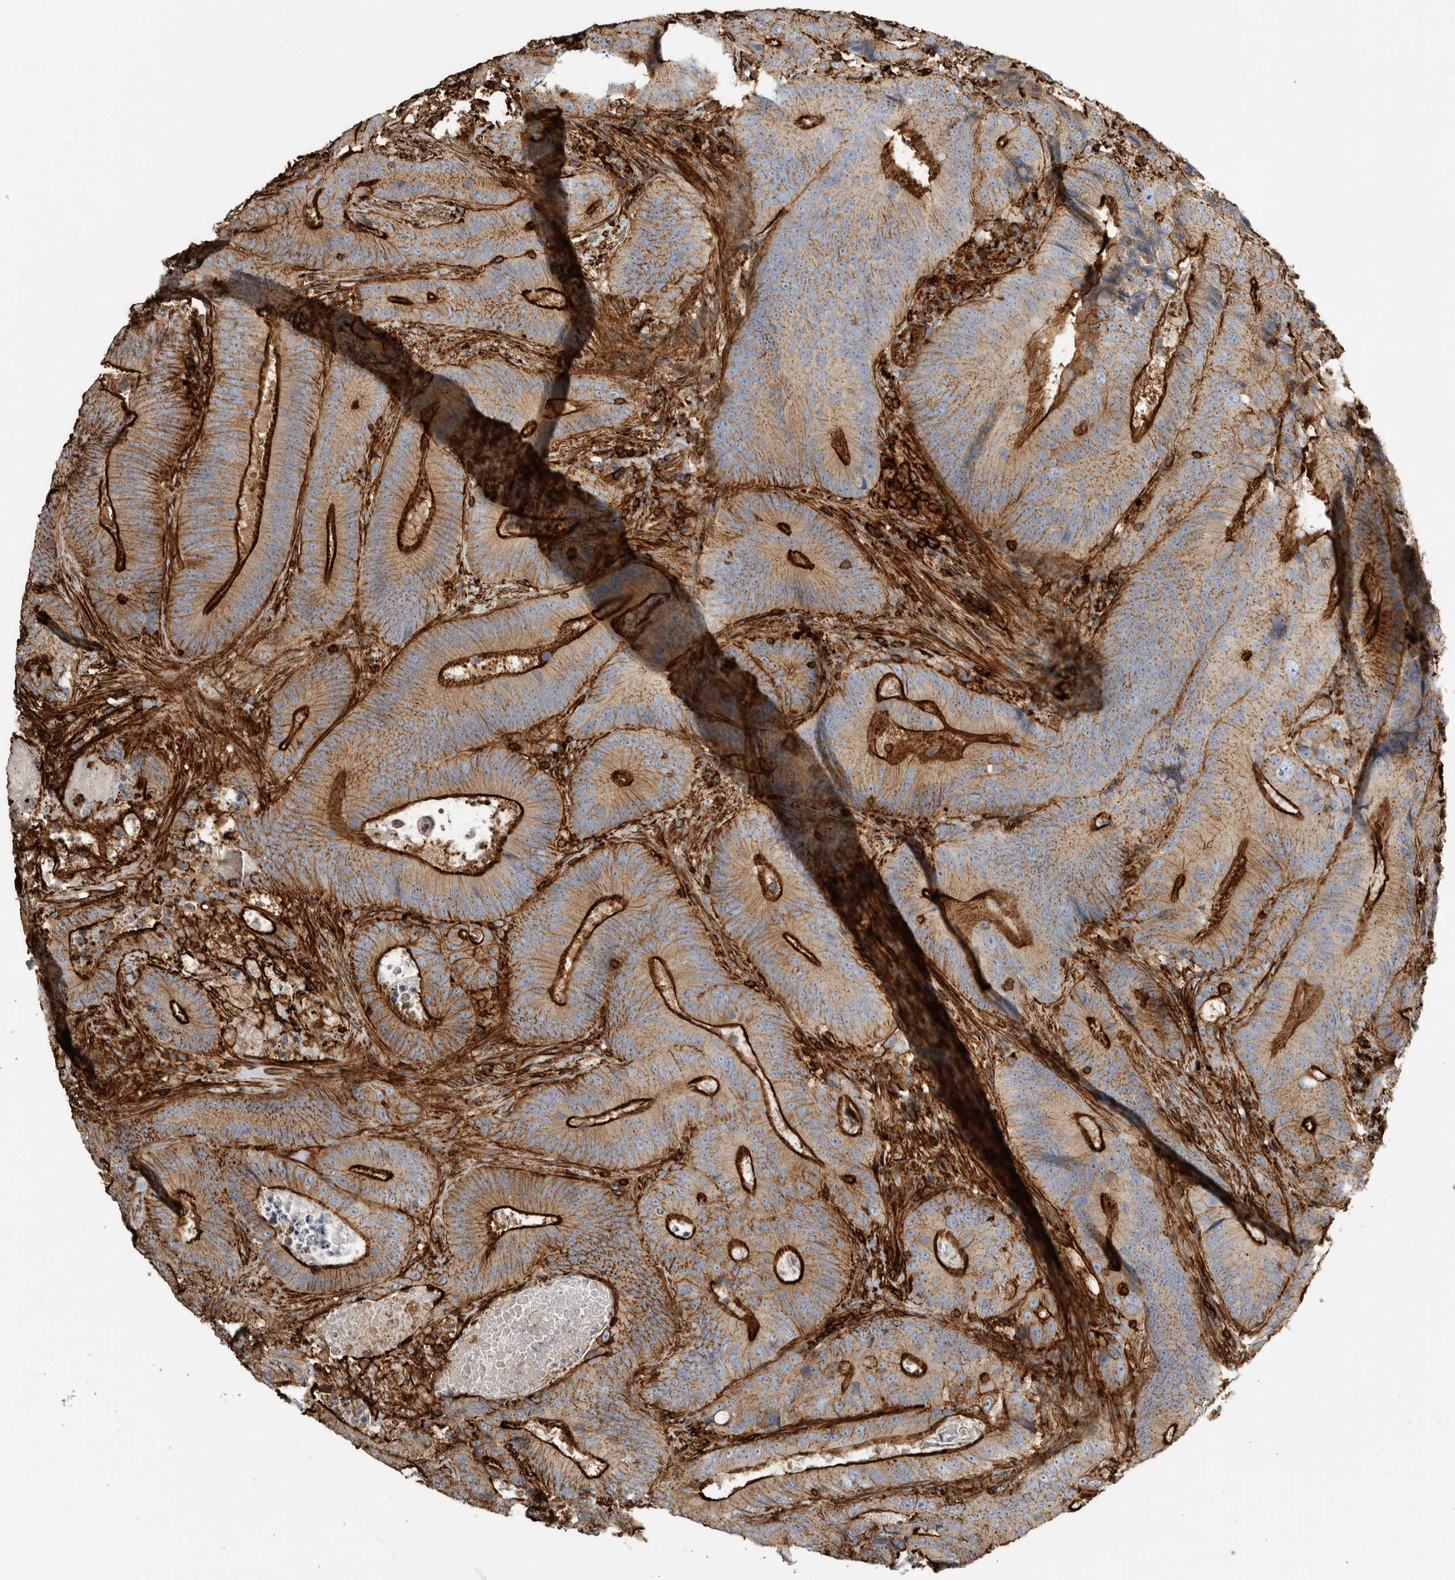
{"staining": {"intensity": "strong", "quantity": ">75%", "location": "cytoplasmic/membranous"}, "tissue": "colorectal cancer", "cell_type": "Tumor cells", "image_type": "cancer", "snomed": [{"axis": "morphology", "description": "Adenocarcinoma, NOS"}, {"axis": "topography", "description": "Colon"}], "caption": "Human colorectal cancer stained for a protein (brown) displays strong cytoplasmic/membranous positive expression in approximately >75% of tumor cells.", "gene": "GPER1", "patient": {"sex": "male", "age": 83}}